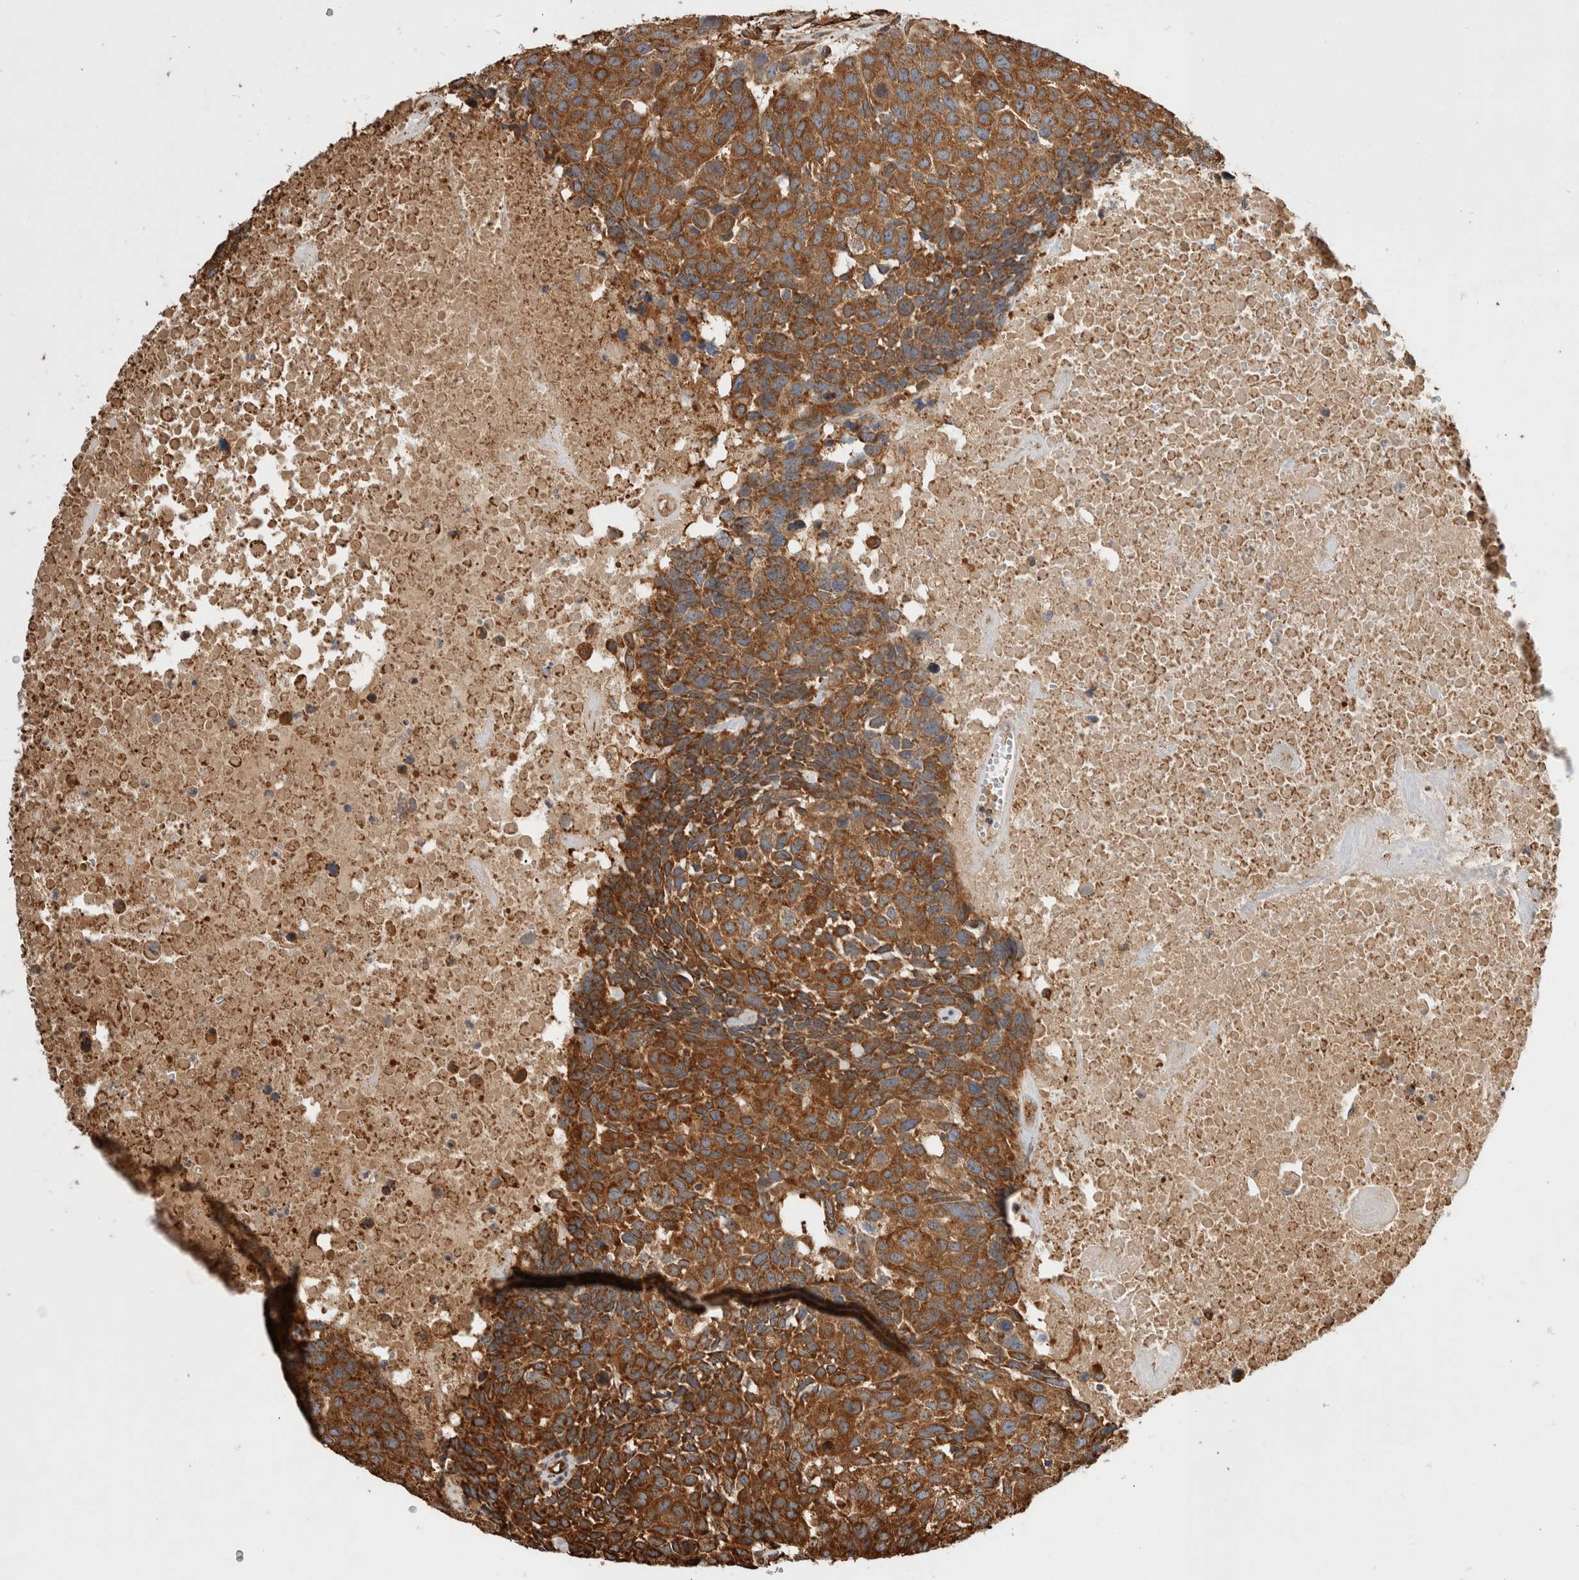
{"staining": {"intensity": "strong", "quantity": ">75%", "location": "cytoplasmic/membranous"}, "tissue": "head and neck cancer", "cell_type": "Tumor cells", "image_type": "cancer", "snomed": [{"axis": "morphology", "description": "Squamous cell carcinoma, NOS"}, {"axis": "topography", "description": "Head-Neck"}], "caption": "Immunohistochemical staining of head and neck cancer (squamous cell carcinoma) exhibits strong cytoplasmic/membranous protein positivity in about >75% of tumor cells. The protein of interest is shown in brown color, while the nuclei are stained blue.", "gene": "ZNF397", "patient": {"sex": "male", "age": 66}}